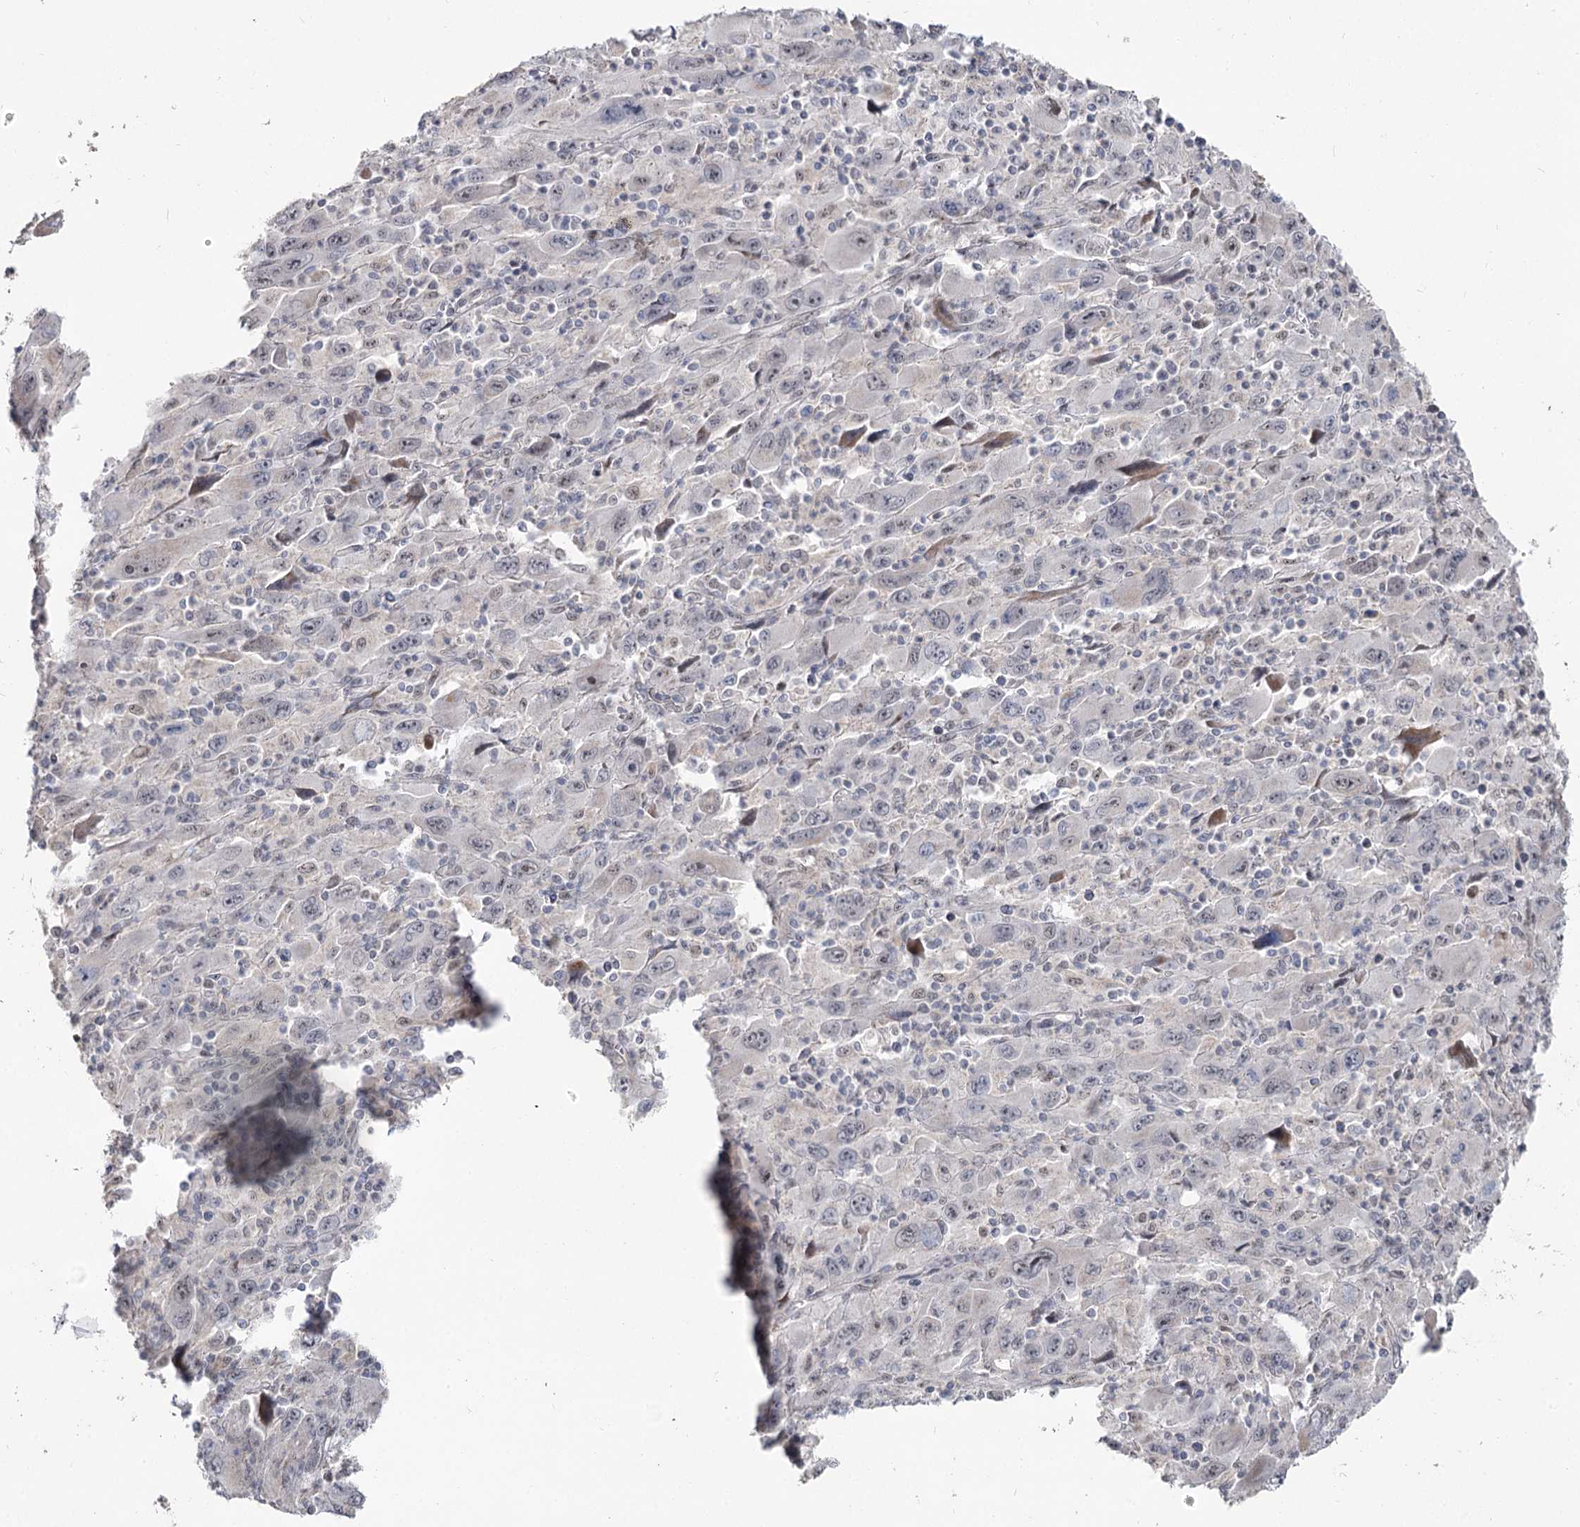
{"staining": {"intensity": "negative", "quantity": "none", "location": "none"}, "tissue": "melanoma", "cell_type": "Tumor cells", "image_type": "cancer", "snomed": [{"axis": "morphology", "description": "Malignant melanoma, Metastatic site"}, {"axis": "topography", "description": "Skin"}], "caption": "The photomicrograph displays no staining of tumor cells in malignant melanoma (metastatic site).", "gene": "RUFY4", "patient": {"sex": "female", "age": 56}}